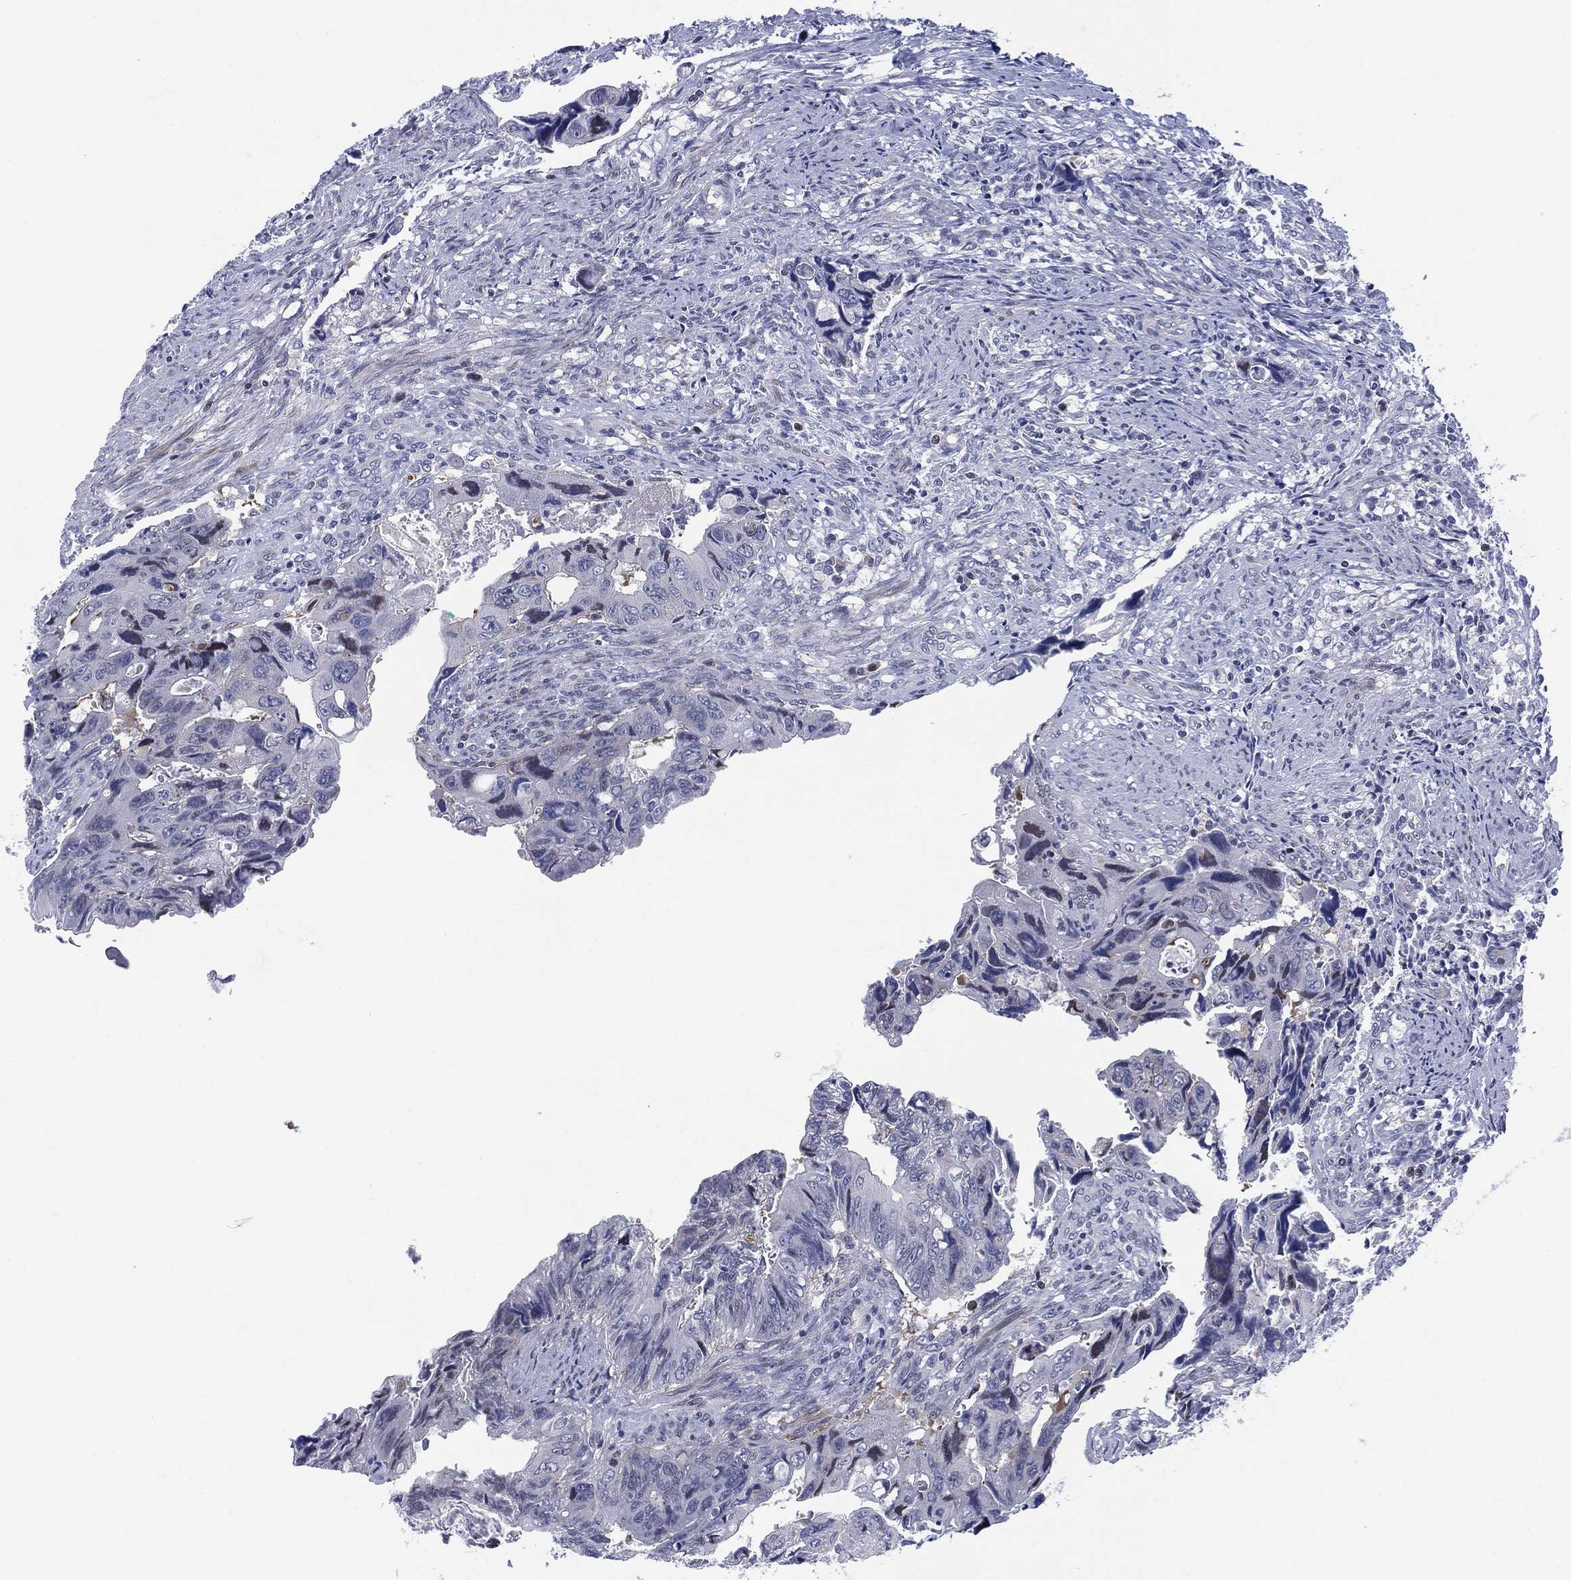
{"staining": {"intensity": "negative", "quantity": "none", "location": "none"}, "tissue": "colorectal cancer", "cell_type": "Tumor cells", "image_type": "cancer", "snomed": [{"axis": "morphology", "description": "Adenocarcinoma, NOS"}, {"axis": "topography", "description": "Rectum"}], "caption": "An immunohistochemistry (IHC) photomicrograph of colorectal cancer (adenocarcinoma) is shown. There is no staining in tumor cells of colorectal cancer (adenocarcinoma).", "gene": "SLC4A4", "patient": {"sex": "male", "age": 62}}